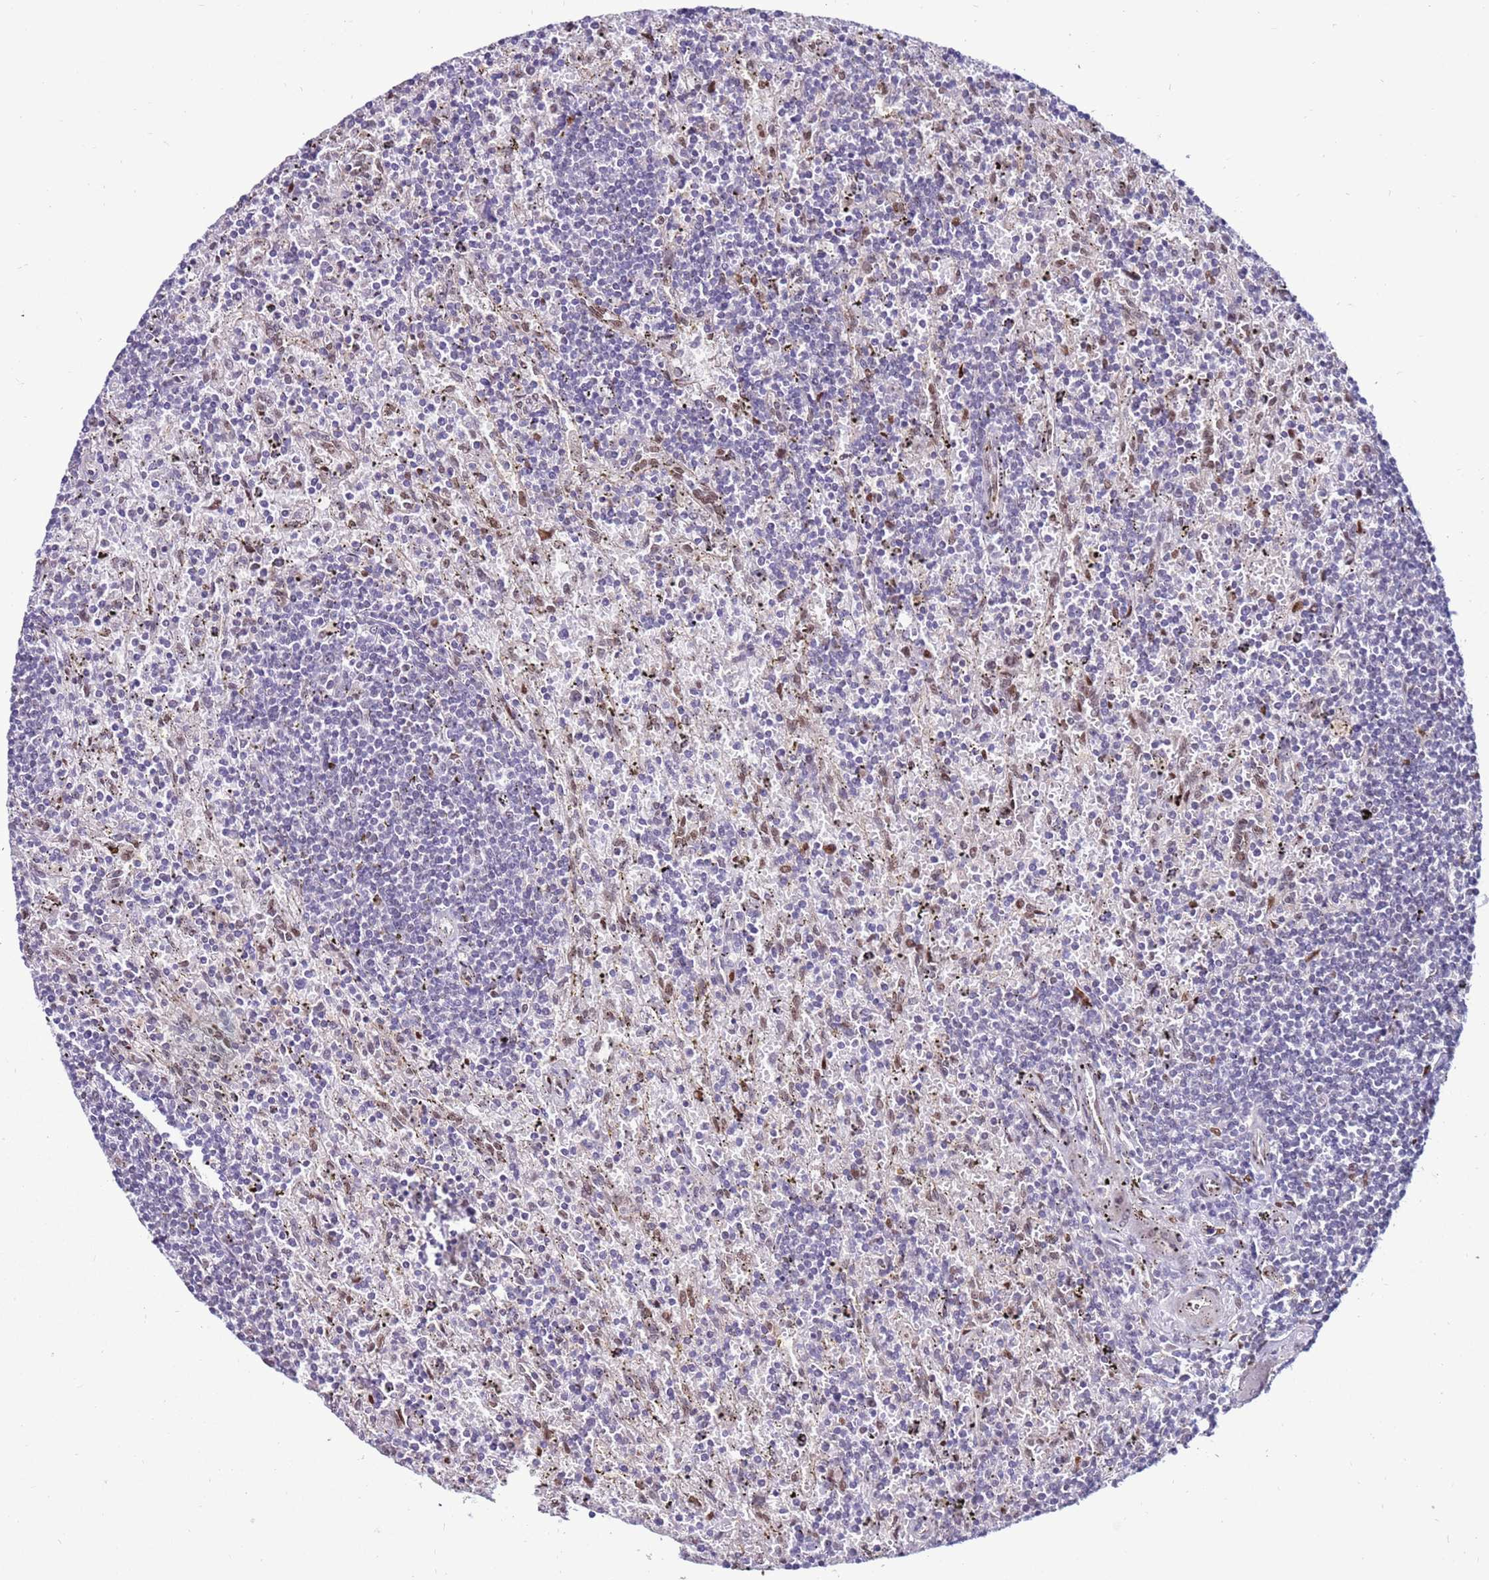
{"staining": {"intensity": "negative", "quantity": "none", "location": "none"}, "tissue": "lymphoma", "cell_type": "Tumor cells", "image_type": "cancer", "snomed": [{"axis": "morphology", "description": "Malignant lymphoma, non-Hodgkin's type, Low grade"}, {"axis": "topography", "description": "Spleen"}], "caption": "Protein analysis of malignant lymphoma, non-Hodgkin's type (low-grade) shows no significant staining in tumor cells.", "gene": "KPNA4", "patient": {"sex": "male", "age": 76}}